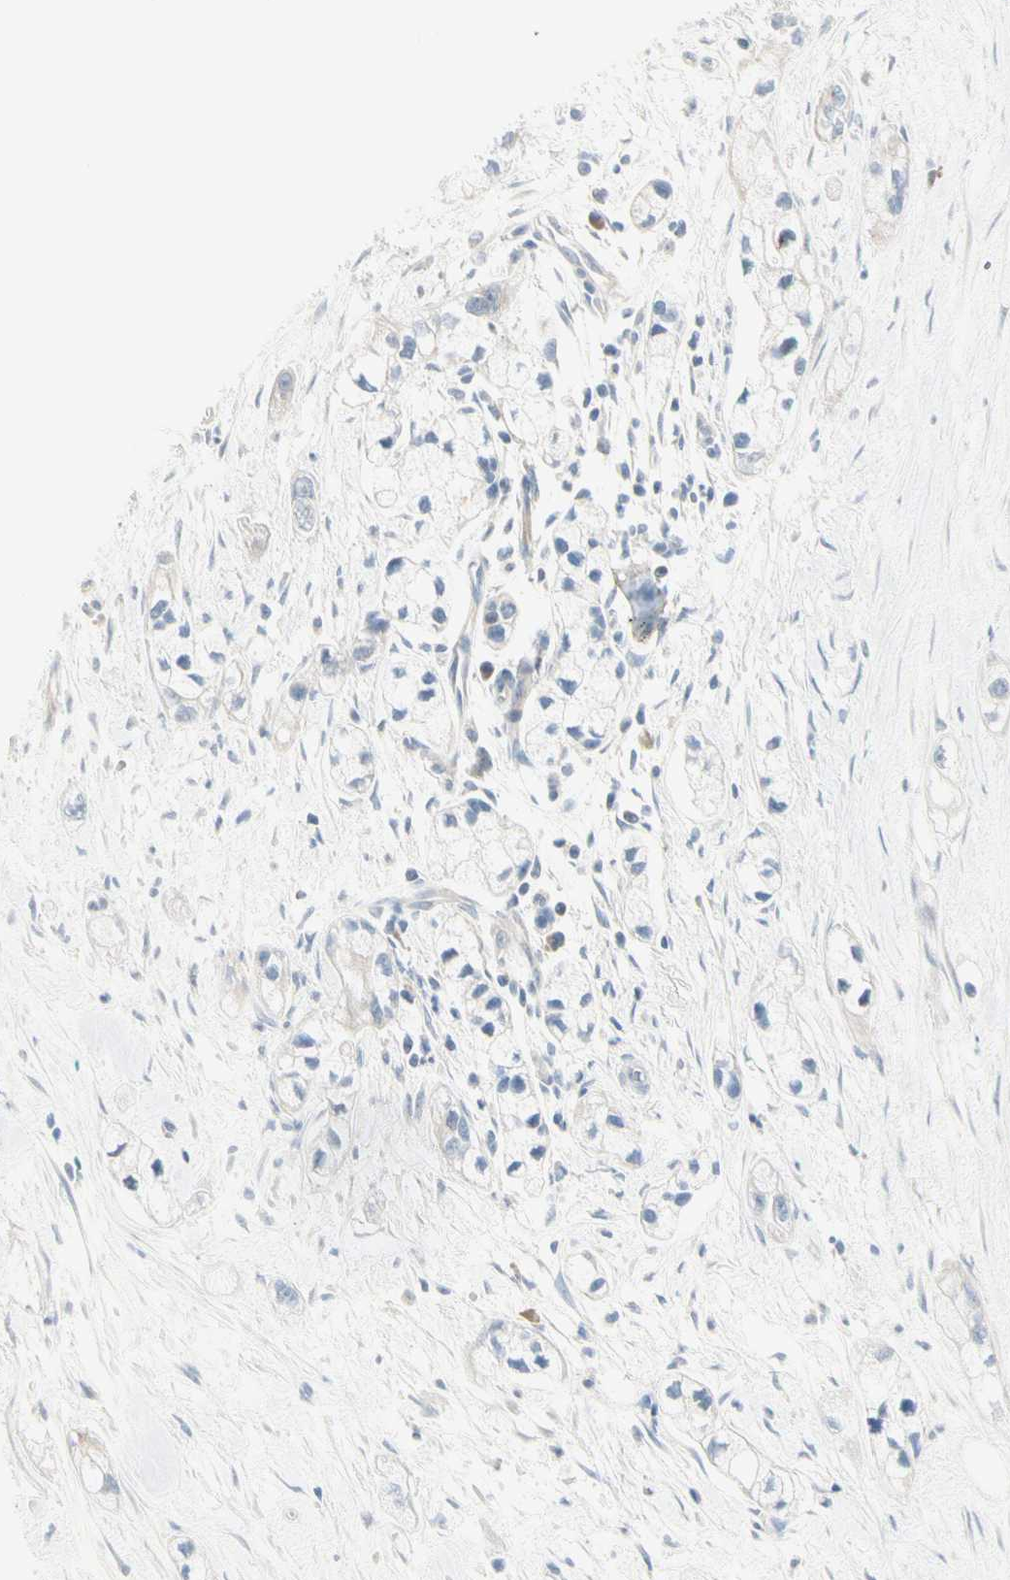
{"staining": {"intensity": "negative", "quantity": "none", "location": "none"}, "tissue": "pancreatic cancer", "cell_type": "Tumor cells", "image_type": "cancer", "snomed": [{"axis": "morphology", "description": "Adenocarcinoma, NOS"}, {"axis": "topography", "description": "Pancreas"}], "caption": "The immunohistochemistry micrograph has no significant expression in tumor cells of adenocarcinoma (pancreatic) tissue. (DAB immunohistochemistry (IHC), high magnification).", "gene": "ALDH18A1", "patient": {"sex": "male", "age": 74}}